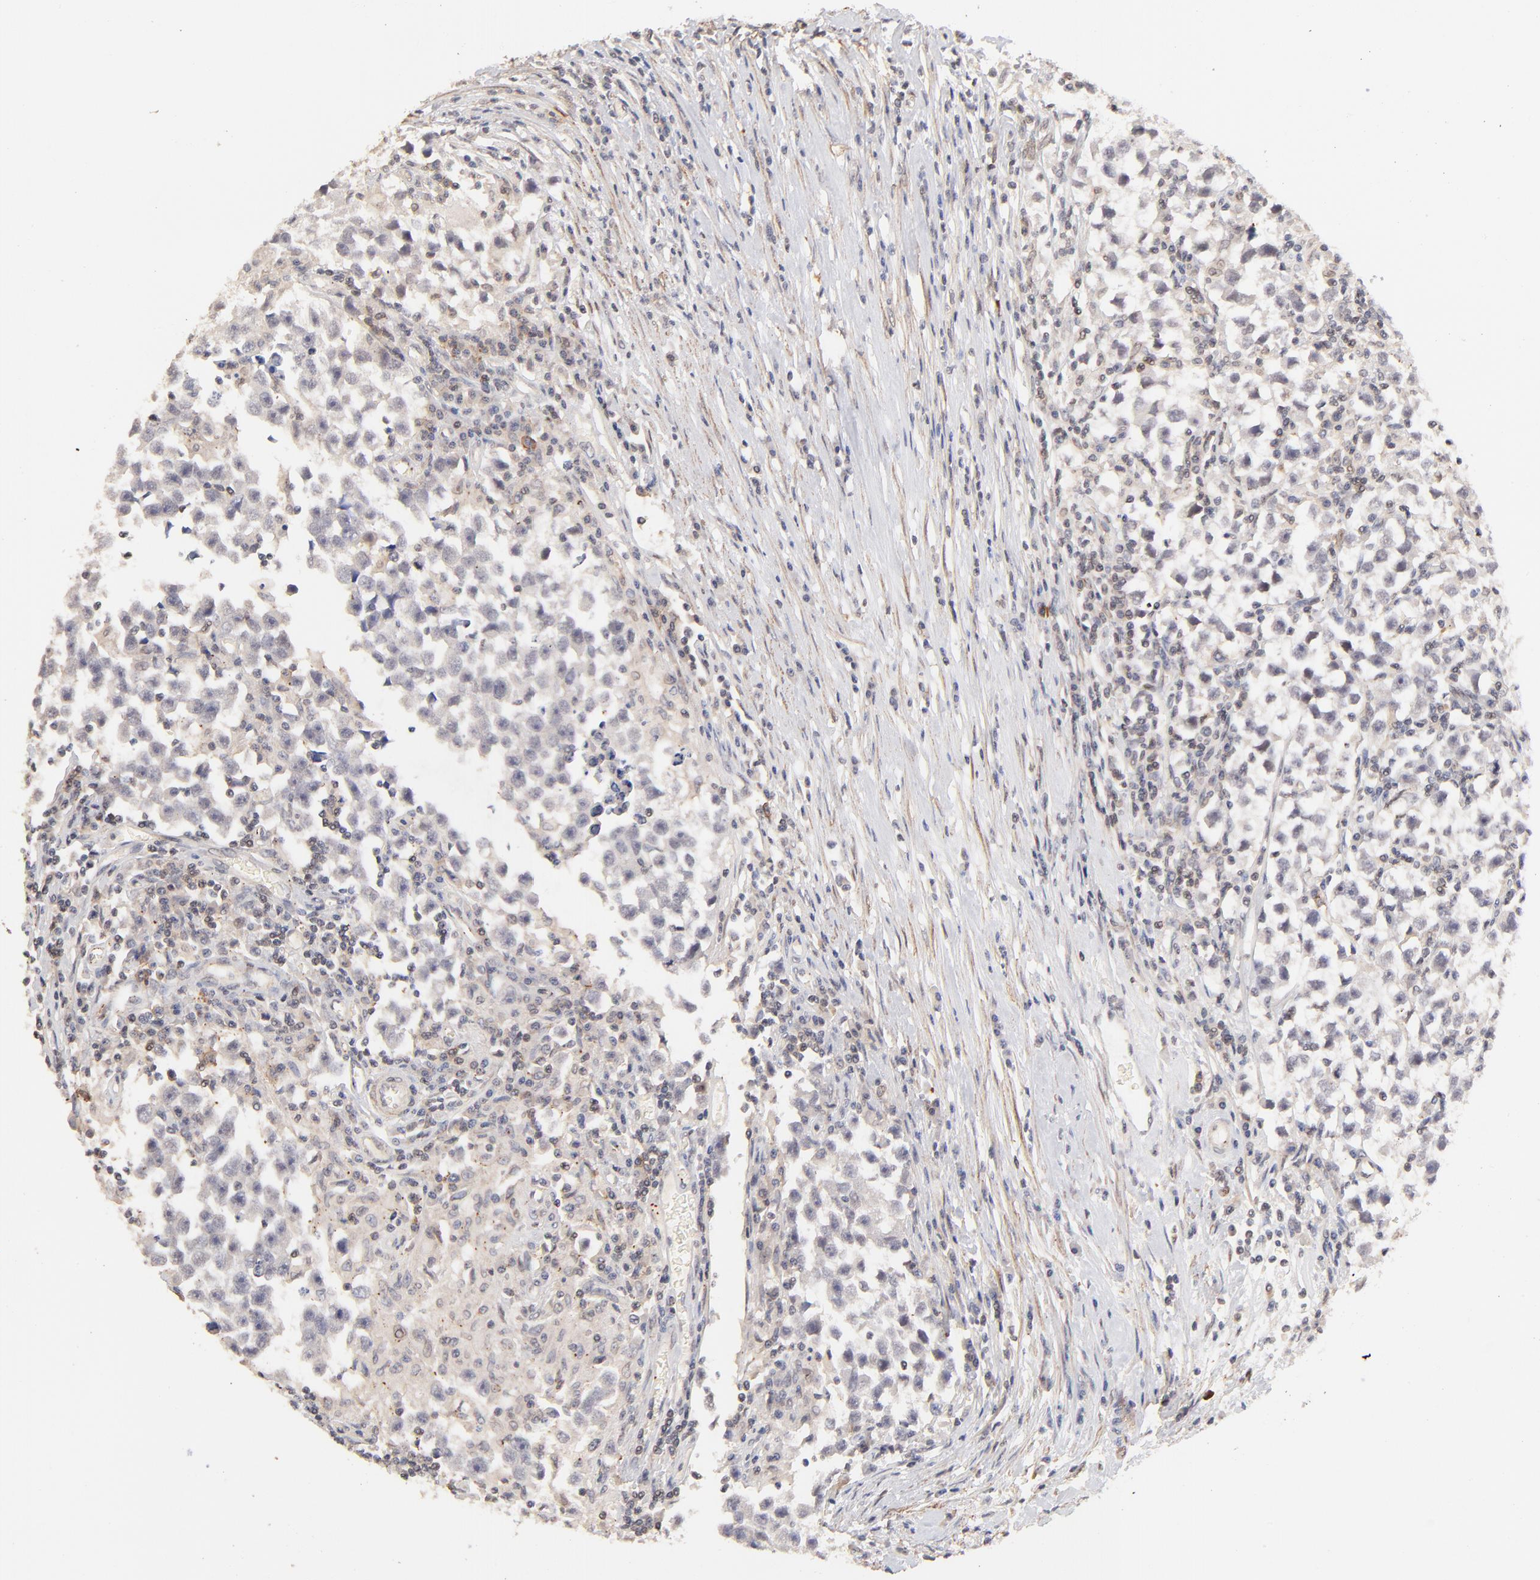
{"staining": {"intensity": "weak", "quantity": "<25%", "location": "nuclear"}, "tissue": "testis cancer", "cell_type": "Tumor cells", "image_type": "cancer", "snomed": [{"axis": "morphology", "description": "Seminoma, NOS"}, {"axis": "topography", "description": "Testis"}], "caption": "Immunohistochemistry of testis seminoma shows no expression in tumor cells.", "gene": "ZFP92", "patient": {"sex": "male", "age": 33}}